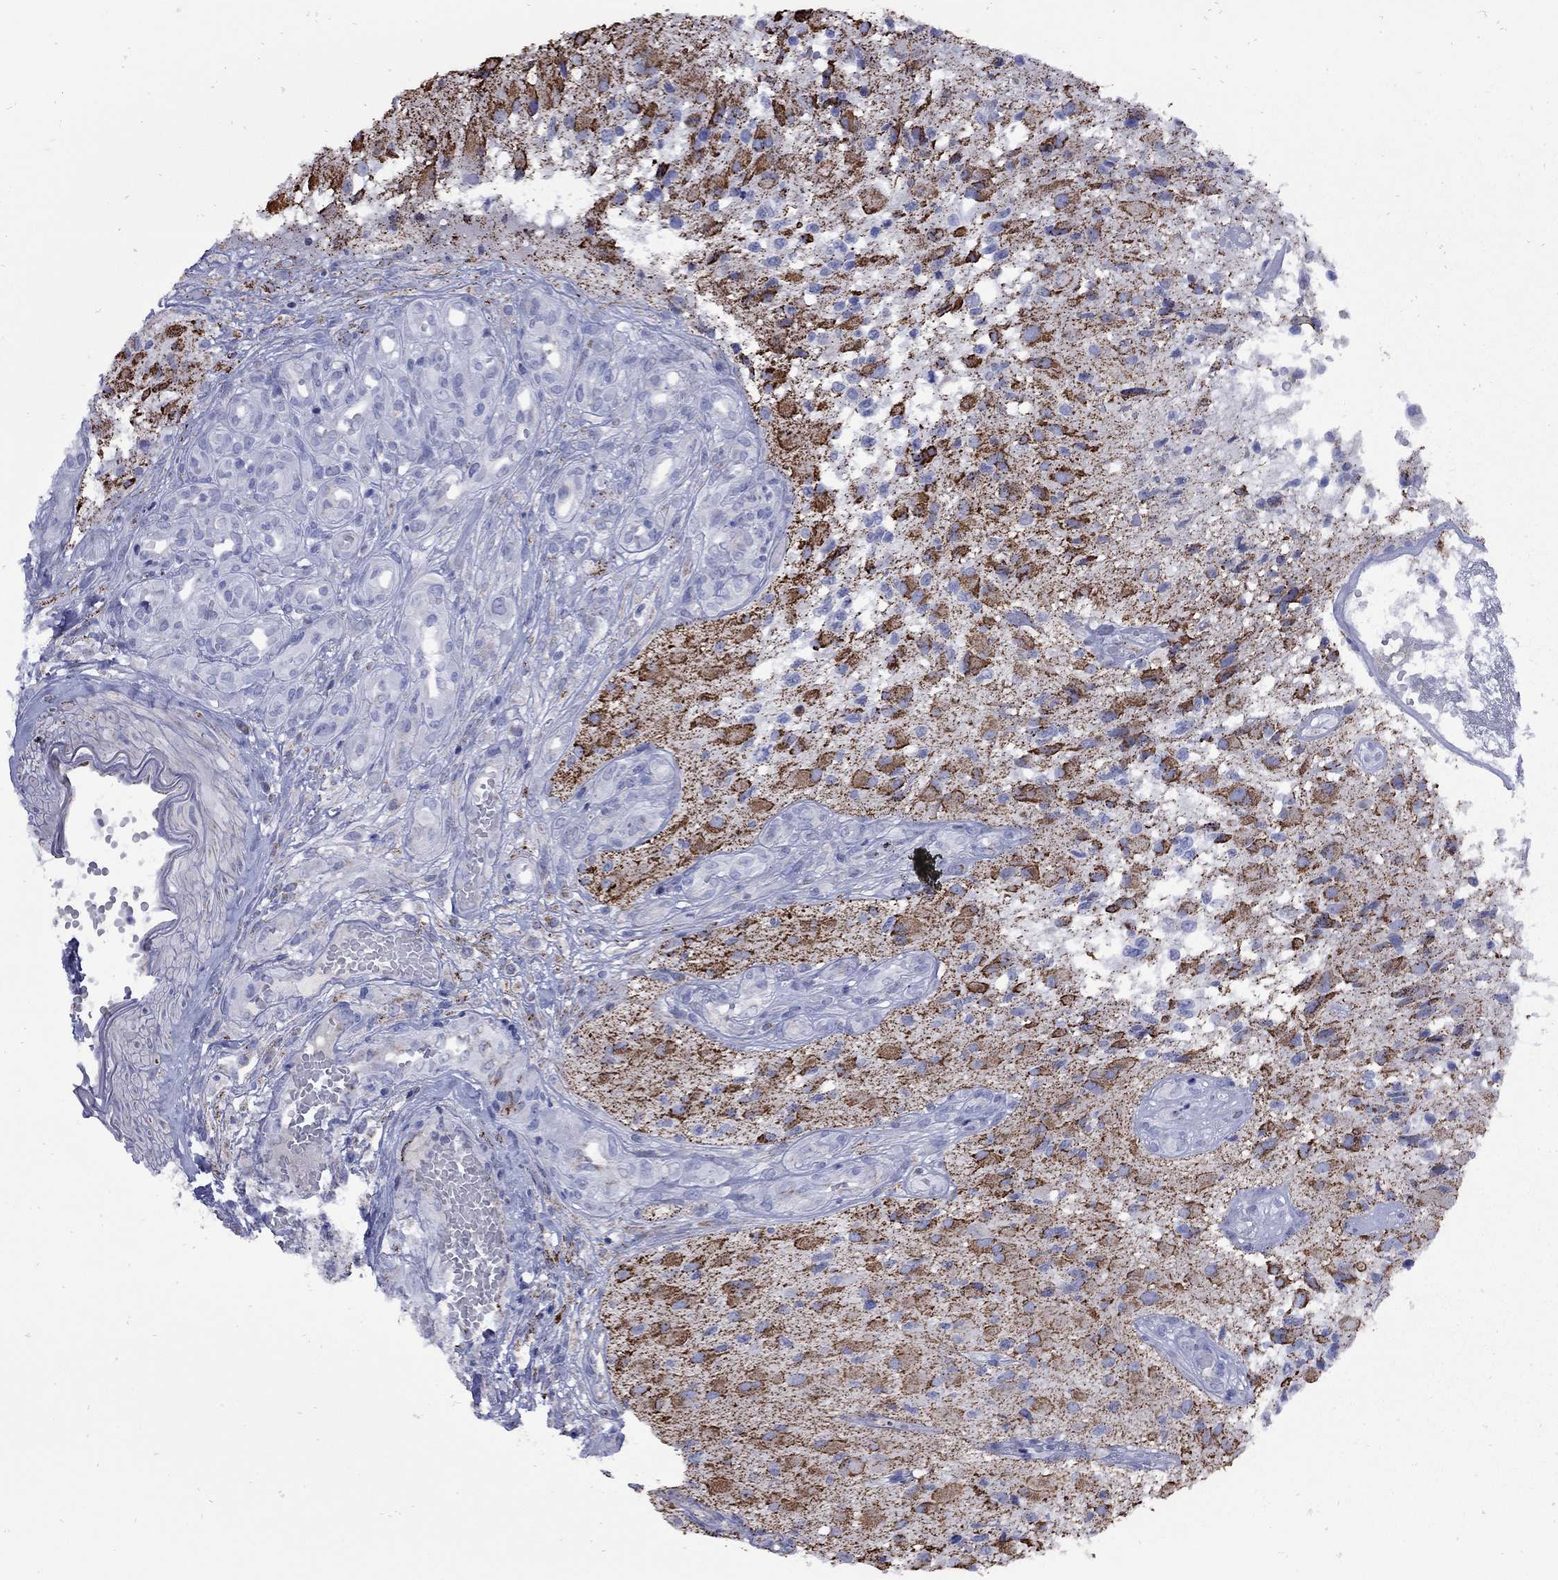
{"staining": {"intensity": "strong", "quantity": "25%-75%", "location": "cytoplasmic/membranous"}, "tissue": "glioma", "cell_type": "Tumor cells", "image_type": "cancer", "snomed": [{"axis": "morphology", "description": "Glioma, malignant, High grade"}, {"axis": "topography", "description": "Brain"}], "caption": "The histopathology image exhibits immunohistochemical staining of glioma. There is strong cytoplasmic/membranous staining is seen in approximately 25%-75% of tumor cells.", "gene": "SESTD1", "patient": {"sex": "female", "age": 63}}